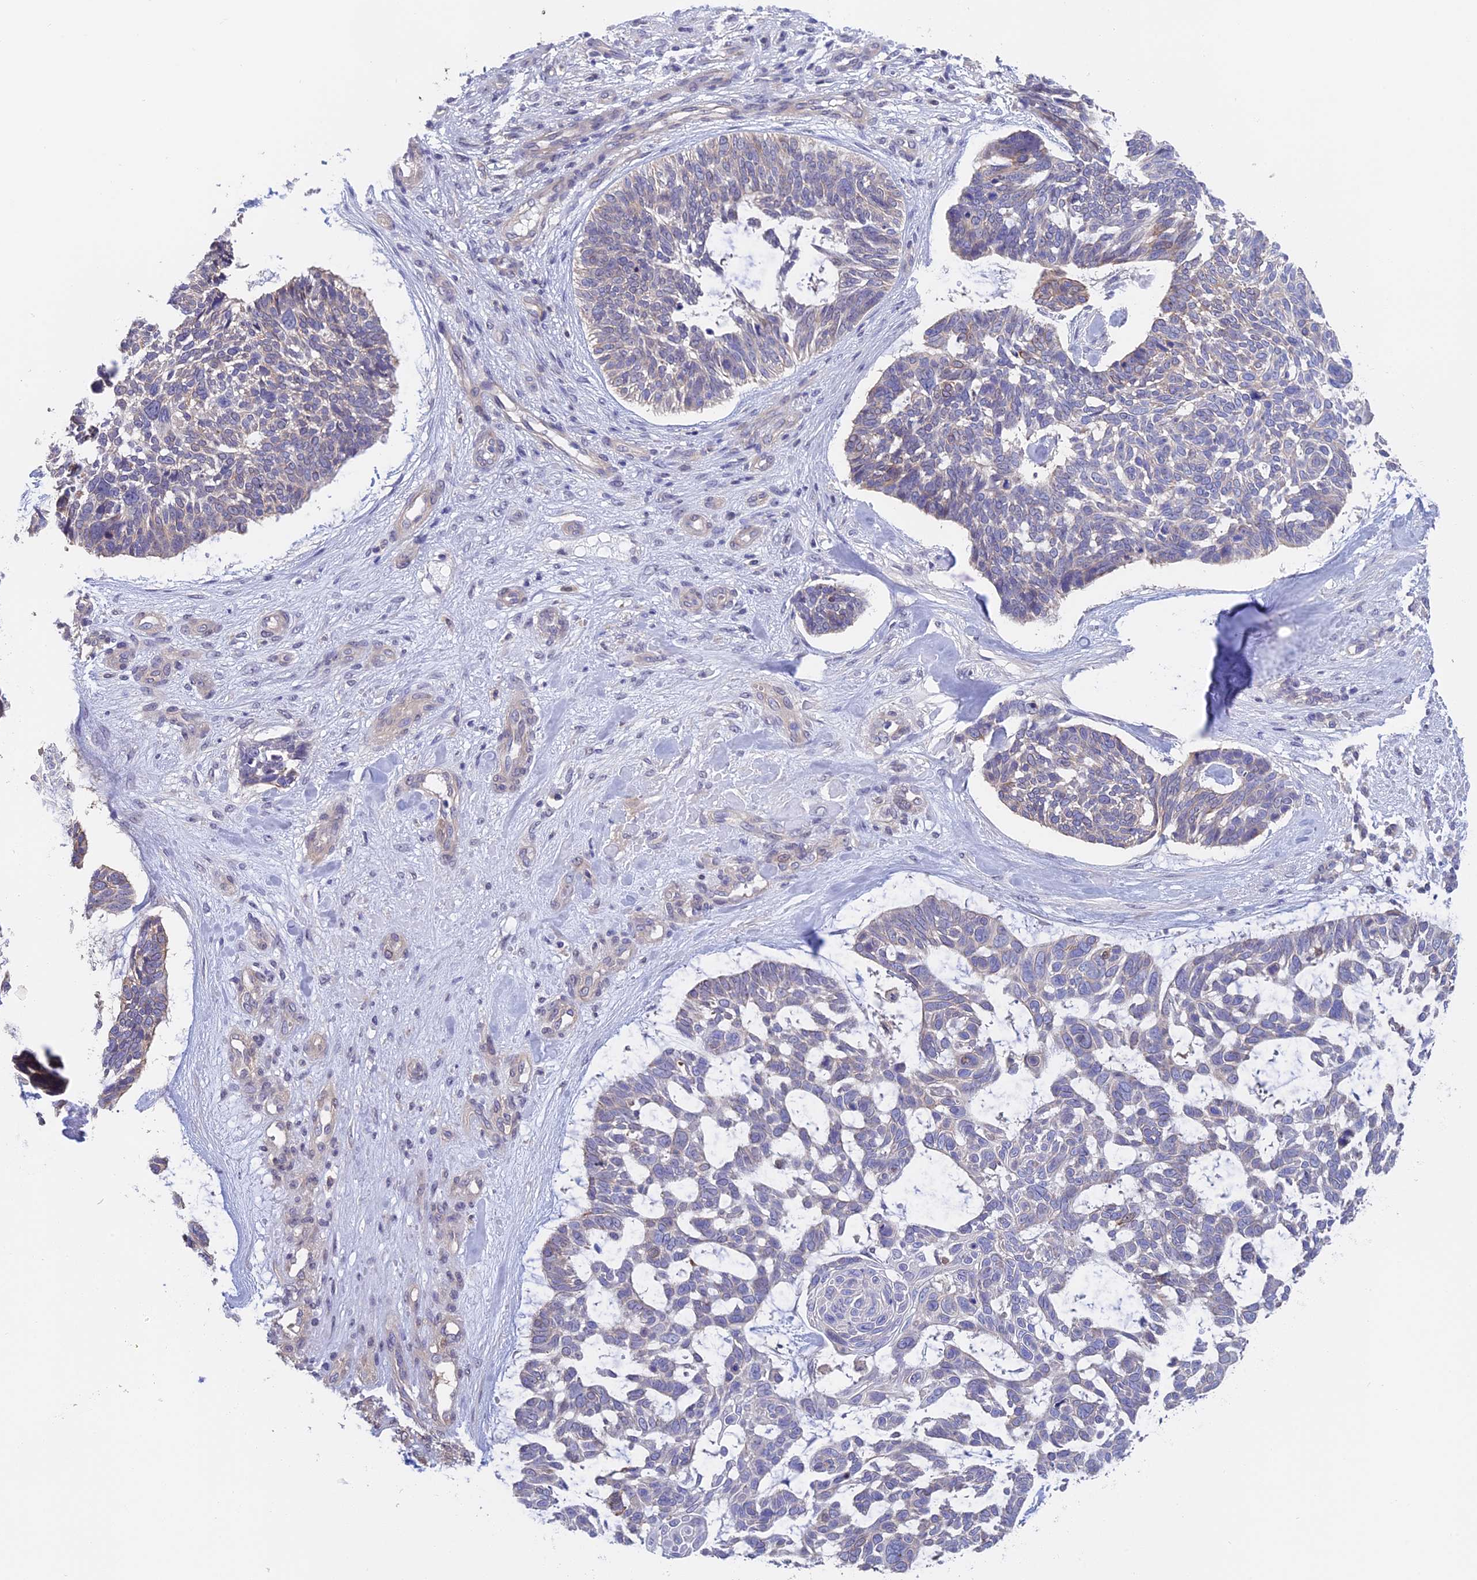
{"staining": {"intensity": "negative", "quantity": "none", "location": "none"}, "tissue": "skin cancer", "cell_type": "Tumor cells", "image_type": "cancer", "snomed": [{"axis": "morphology", "description": "Basal cell carcinoma"}, {"axis": "topography", "description": "Skin"}], "caption": "The IHC image has no significant staining in tumor cells of skin basal cell carcinoma tissue.", "gene": "STUB1", "patient": {"sex": "male", "age": 88}}